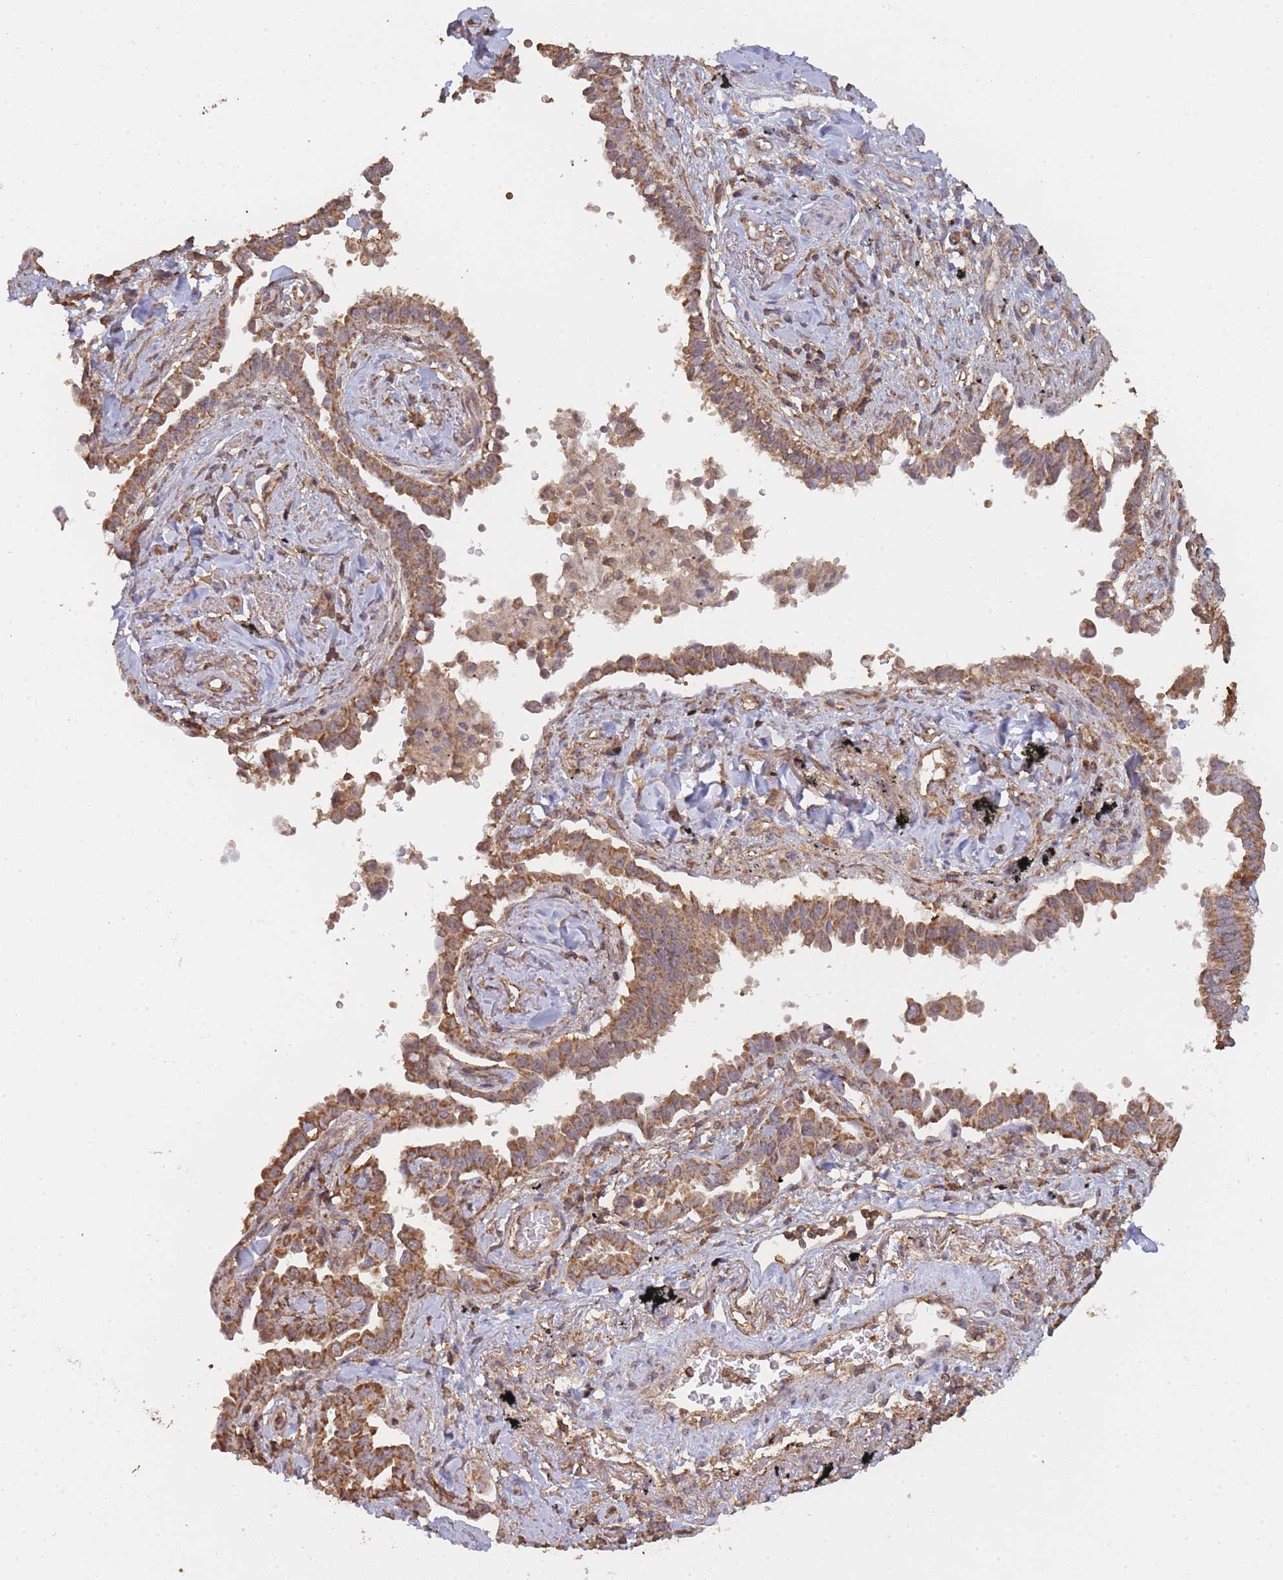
{"staining": {"intensity": "moderate", "quantity": ">75%", "location": "cytoplasmic/membranous"}, "tissue": "lung cancer", "cell_type": "Tumor cells", "image_type": "cancer", "snomed": [{"axis": "morphology", "description": "Adenocarcinoma, NOS"}, {"axis": "topography", "description": "Lung"}], "caption": "Brown immunohistochemical staining in human lung adenocarcinoma reveals moderate cytoplasmic/membranous staining in approximately >75% of tumor cells.", "gene": "METRN", "patient": {"sex": "male", "age": 67}}